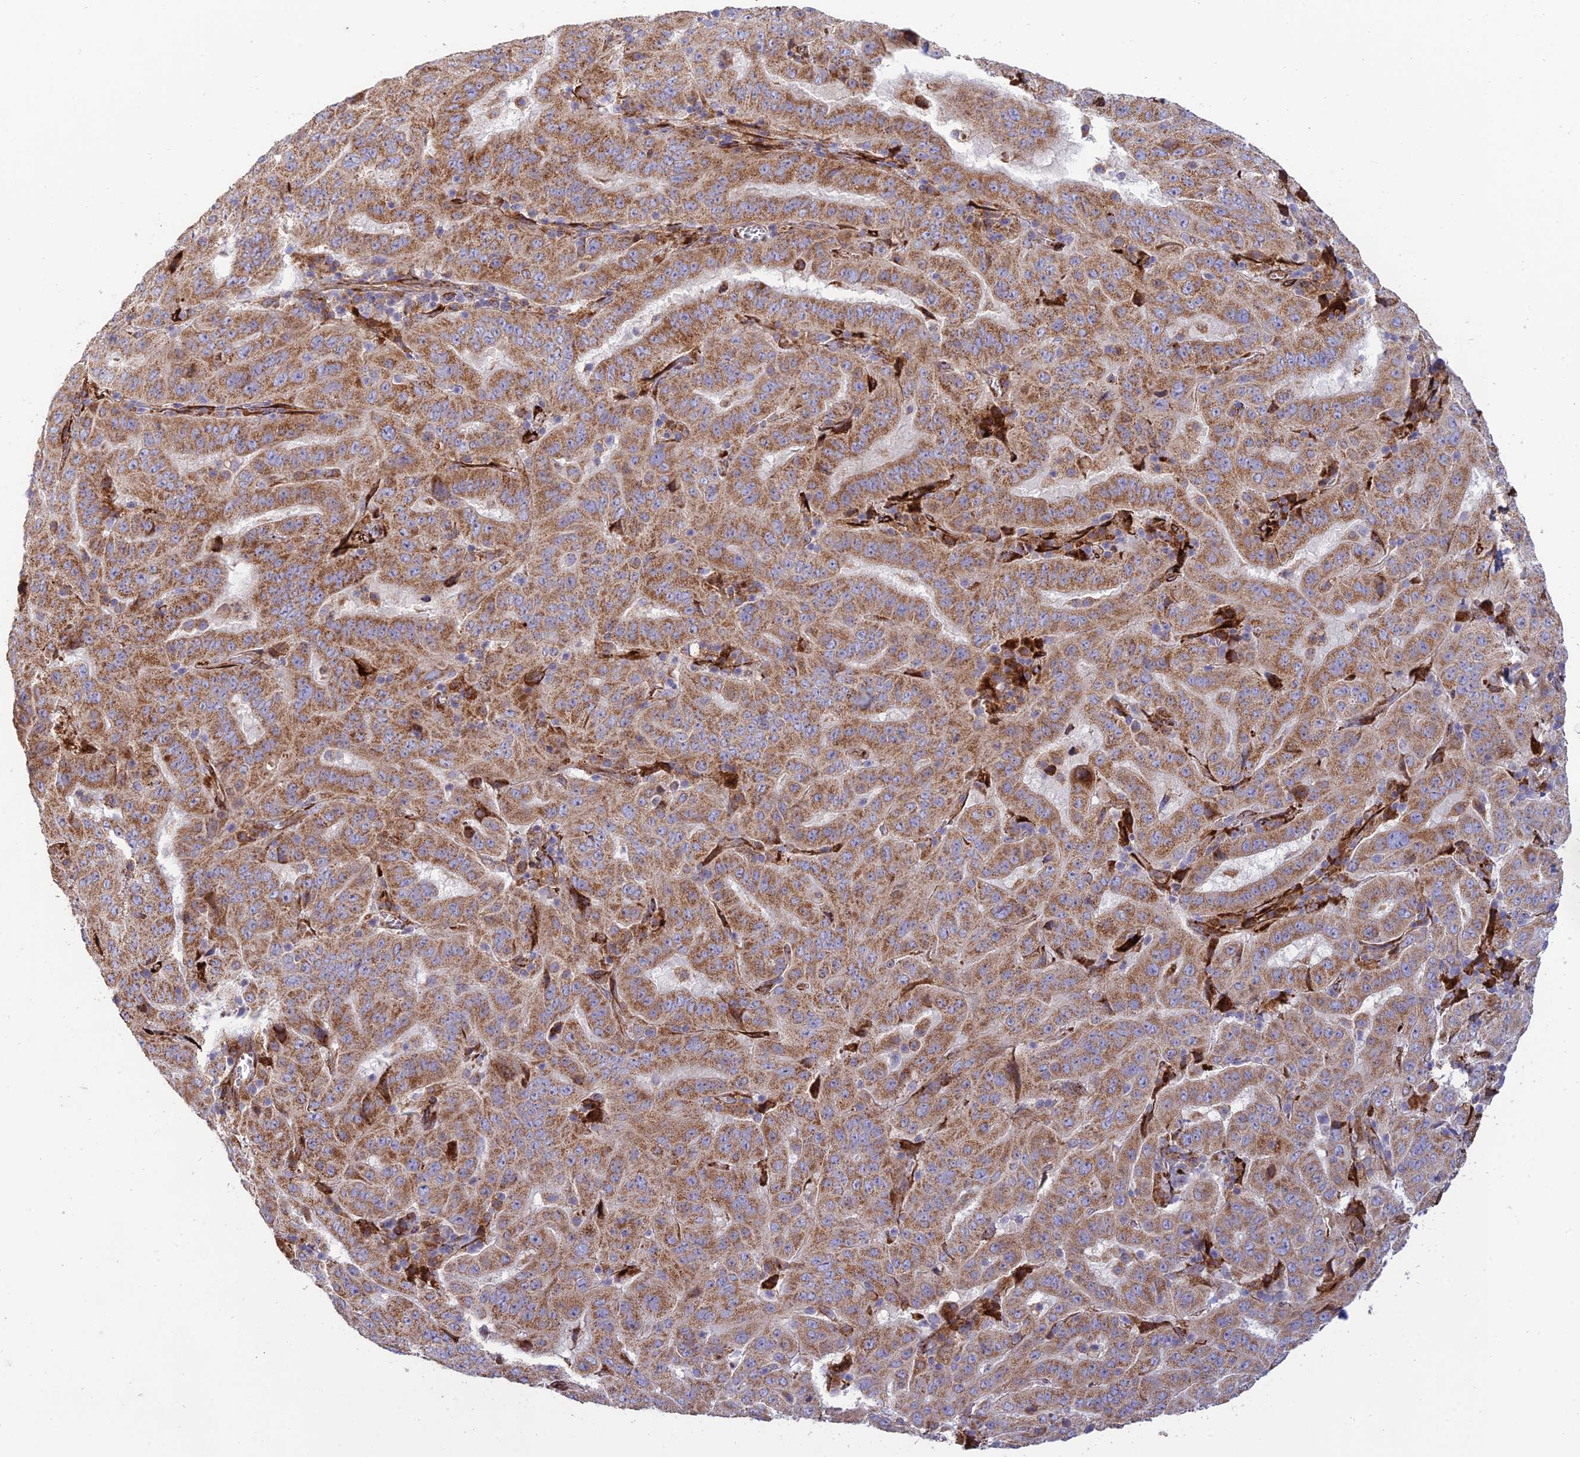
{"staining": {"intensity": "moderate", "quantity": ">75%", "location": "cytoplasmic/membranous"}, "tissue": "pancreatic cancer", "cell_type": "Tumor cells", "image_type": "cancer", "snomed": [{"axis": "morphology", "description": "Adenocarcinoma, NOS"}, {"axis": "topography", "description": "Pancreas"}], "caption": "There is medium levels of moderate cytoplasmic/membranous positivity in tumor cells of pancreatic cancer, as demonstrated by immunohistochemical staining (brown color).", "gene": "RCN3", "patient": {"sex": "male", "age": 63}}